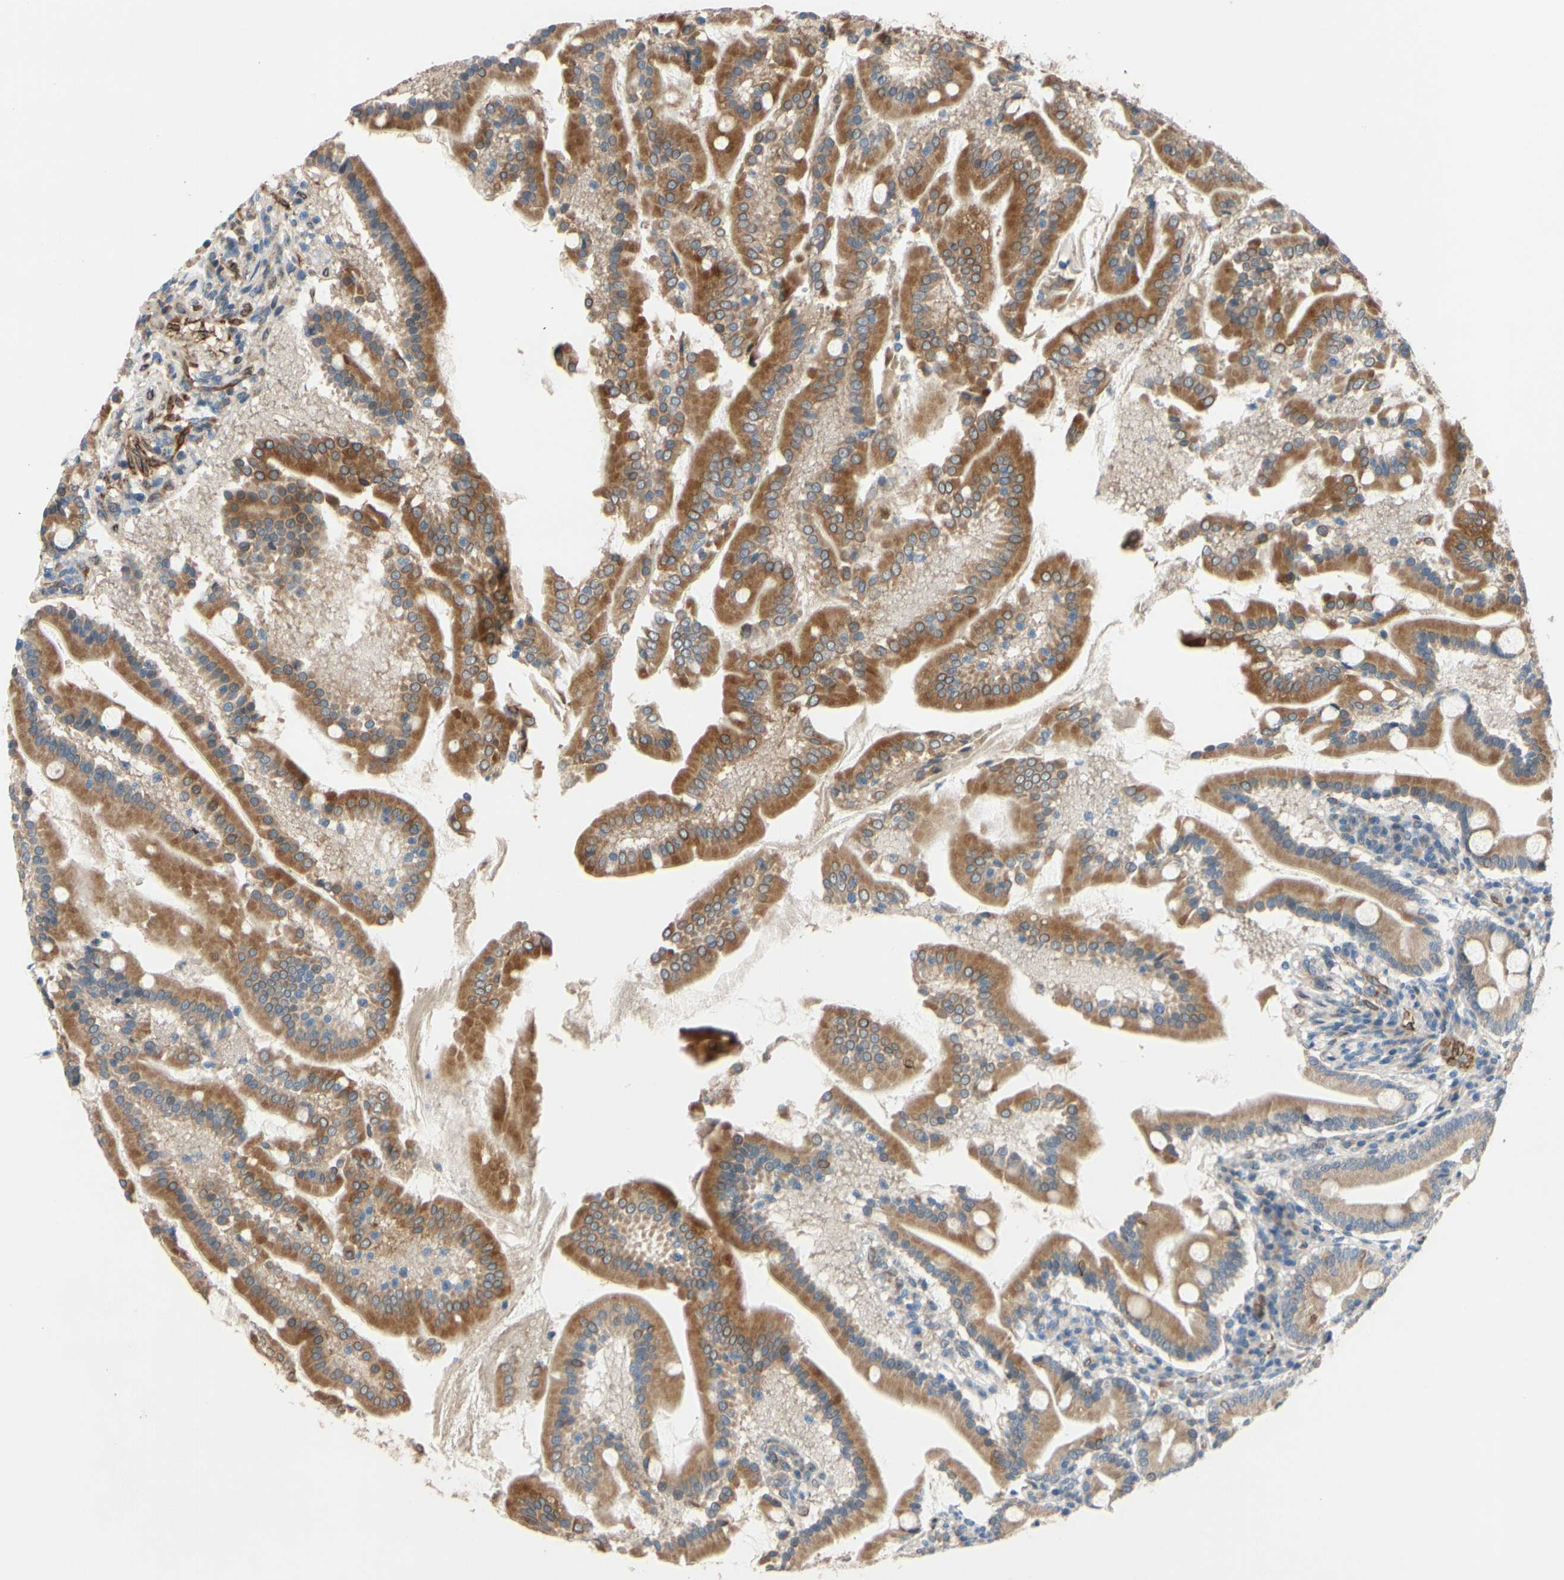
{"staining": {"intensity": "strong", "quantity": ">75%", "location": "cytoplasmic/membranous"}, "tissue": "duodenum", "cell_type": "Glandular cells", "image_type": "normal", "snomed": [{"axis": "morphology", "description": "Normal tissue, NOS"}, {"axis": "topography", "description": "Duodenum"}], "caption": "This is an image of immunohistochemistry staining of benign duodenum, which shows strong positivity in the cytoplasmic/membranous of glandular cells.", "gene": "PRXL2A", "patient": {"sex": "male", "age": 50}}